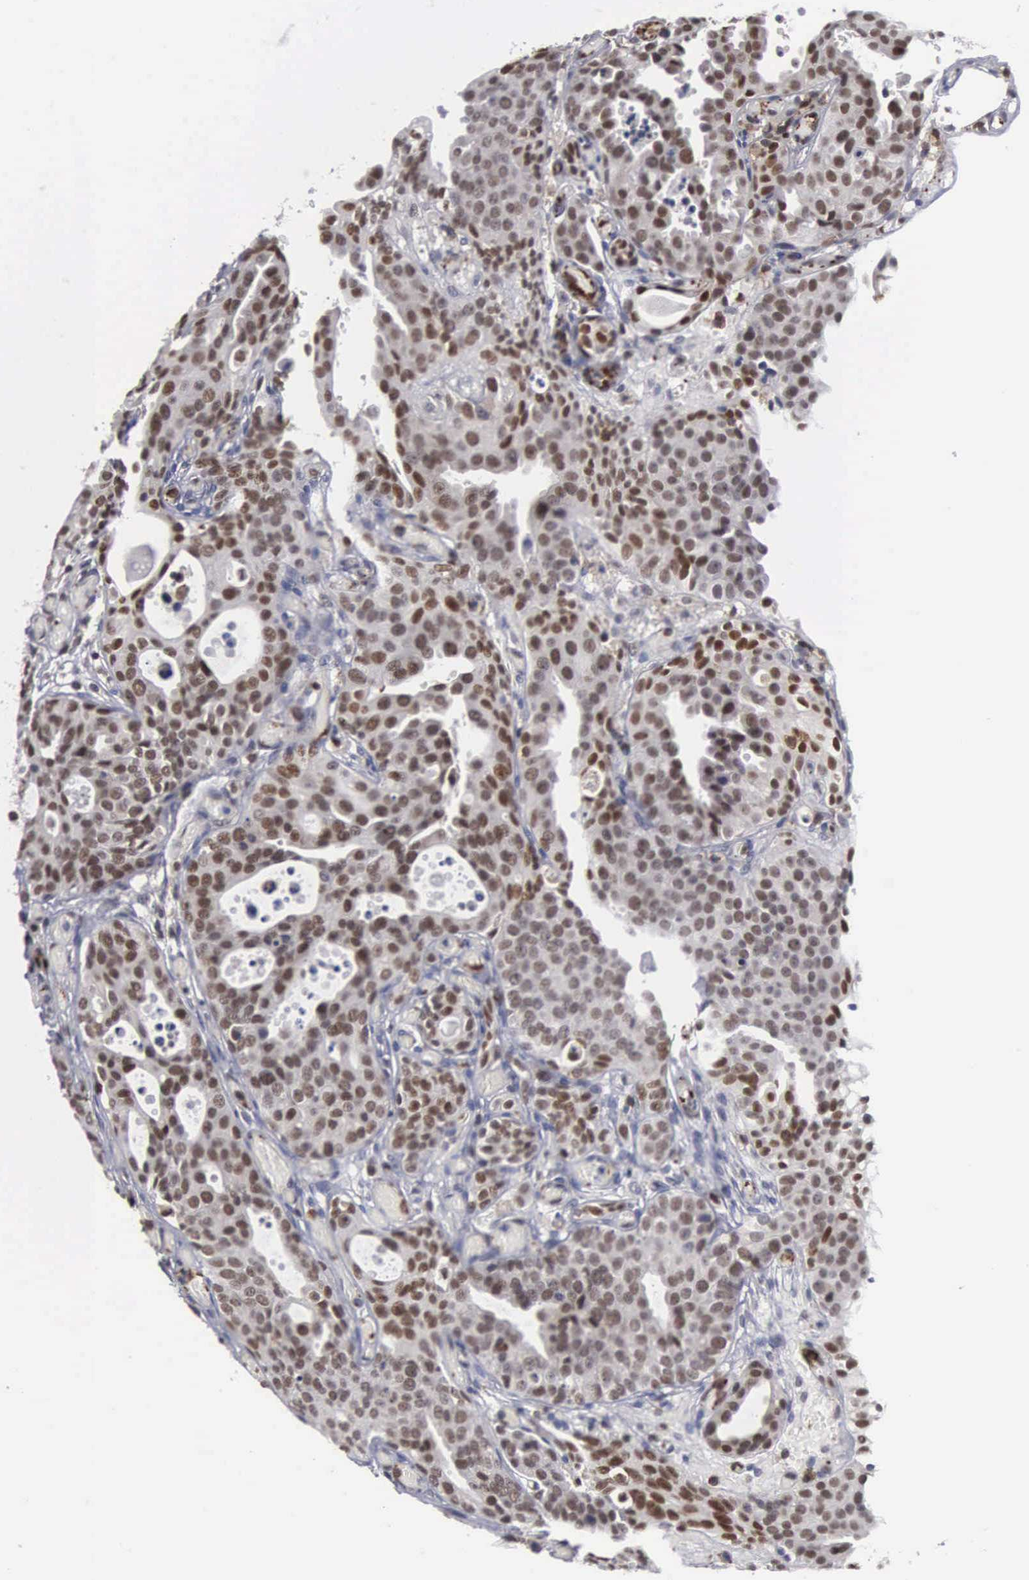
{"staining": {"intensity": "moderate", "quantity": ">75%", "location": "nuclear"}, "tissue": "urothelial cancer", "cell_type": "Tumor cells", "image_type": "cancer", "snomed": [{"axis": "morphology", "description": "Urothelial carcinoma, High grade"}, {"axis": "topography", "description": "Urinary bladder"}], "caption": "Urothelial carcinoma (high-grade) stained with a brown dye shows moderate nuclear positive positivity in about >75% of tumor cells.", "gene": "TRMT5", "patient": {"sex": "male", "age": 78}}